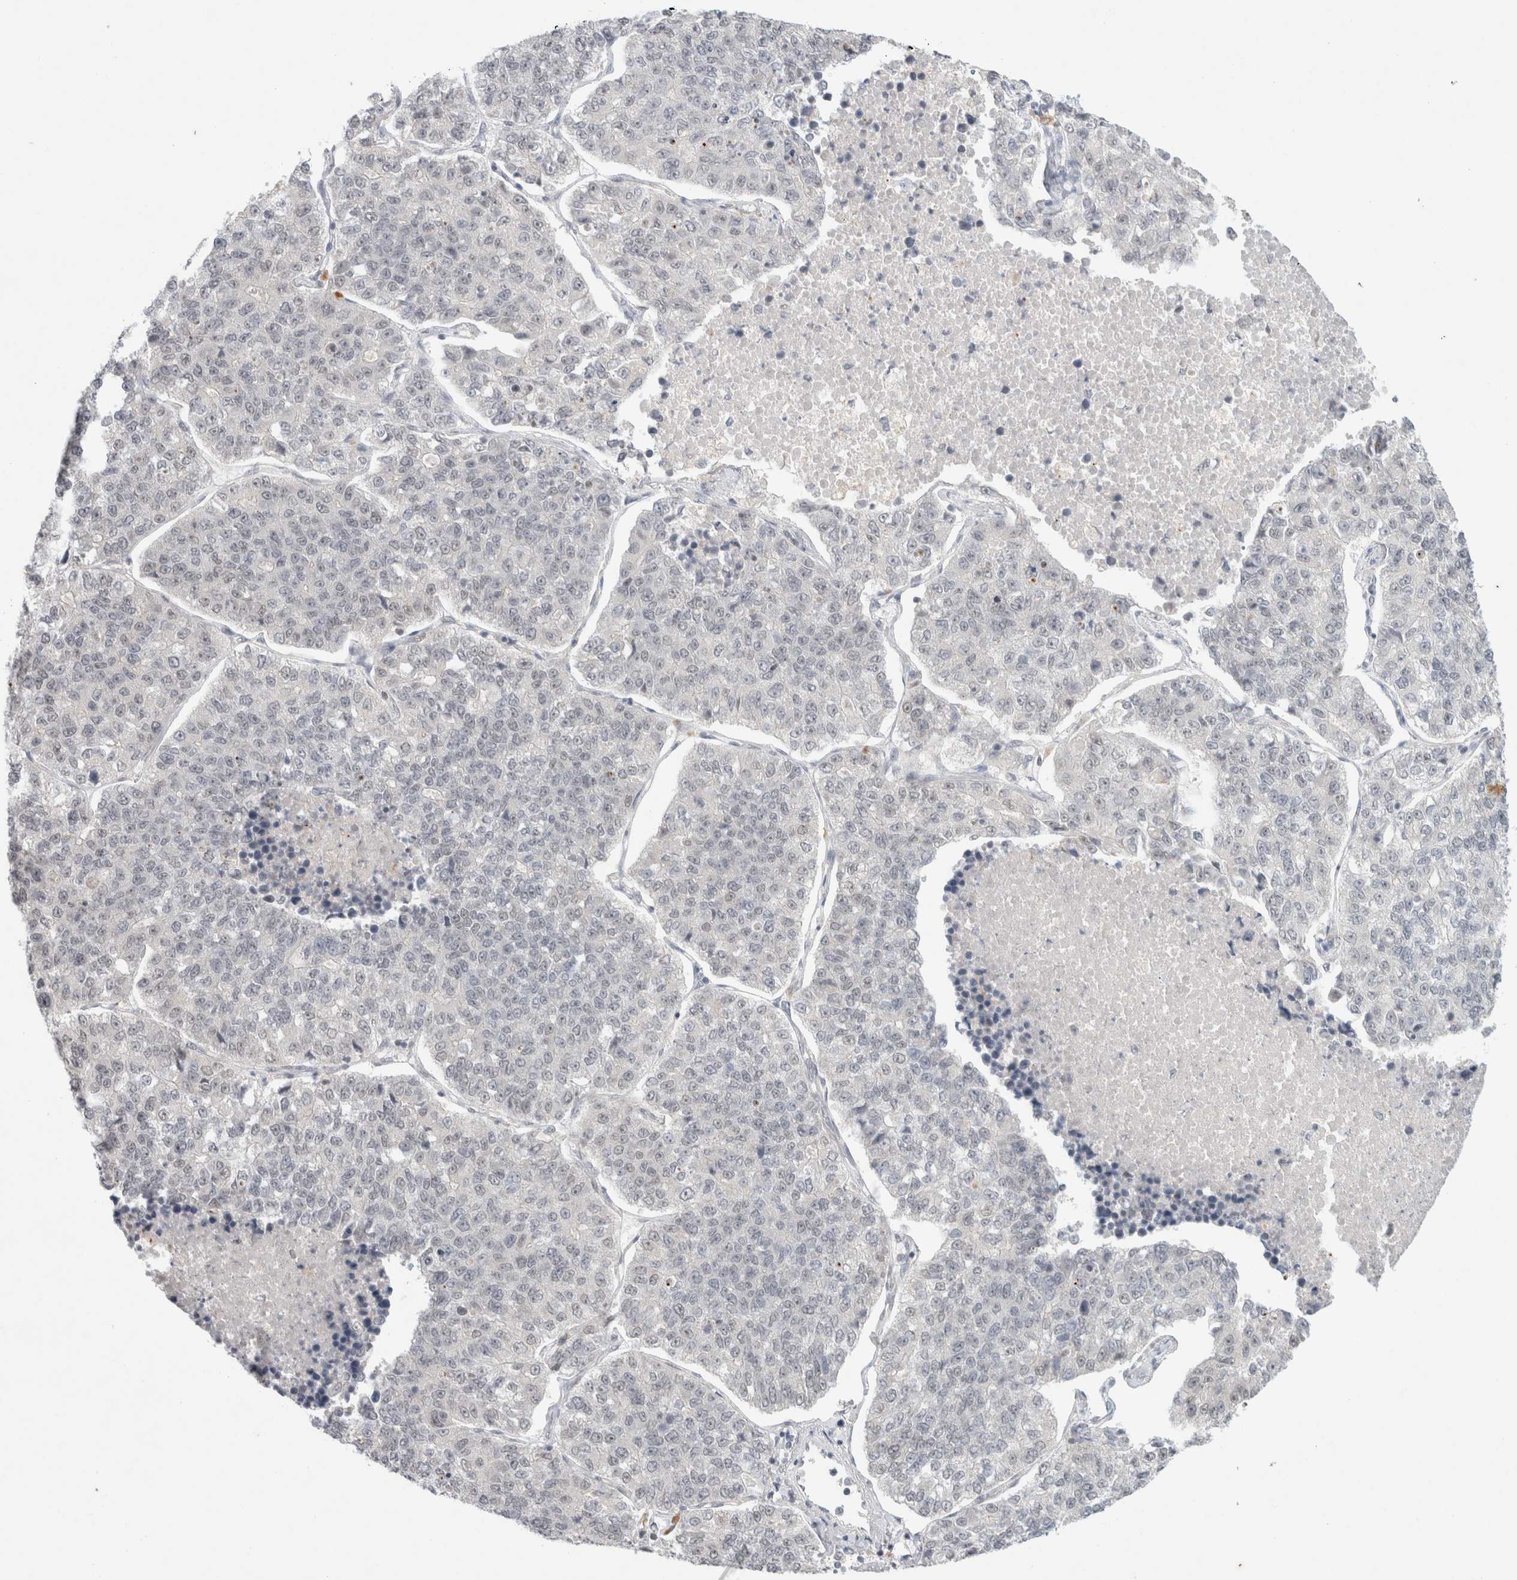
{"staining": {"intensity": "negative", "quantity": "none", "location": "none"}, "tissue": "lung cancer", "cell_type": "Tumor cells", "image_type": "cancer", "snomed": [{"axis": "morphology", "description": "Adenocarcinoma, NOS"}, {"axis": "topography", "description": "Lung"}], "caption": "DAB (3,3'-diaminobenzidine) immunohistochemical staining of human lung cancer (adenocarcinoma) shows no significant staining in tumor cells.", "gene": "FBXO42", "patient": {"sex": "male", "age": 49}}